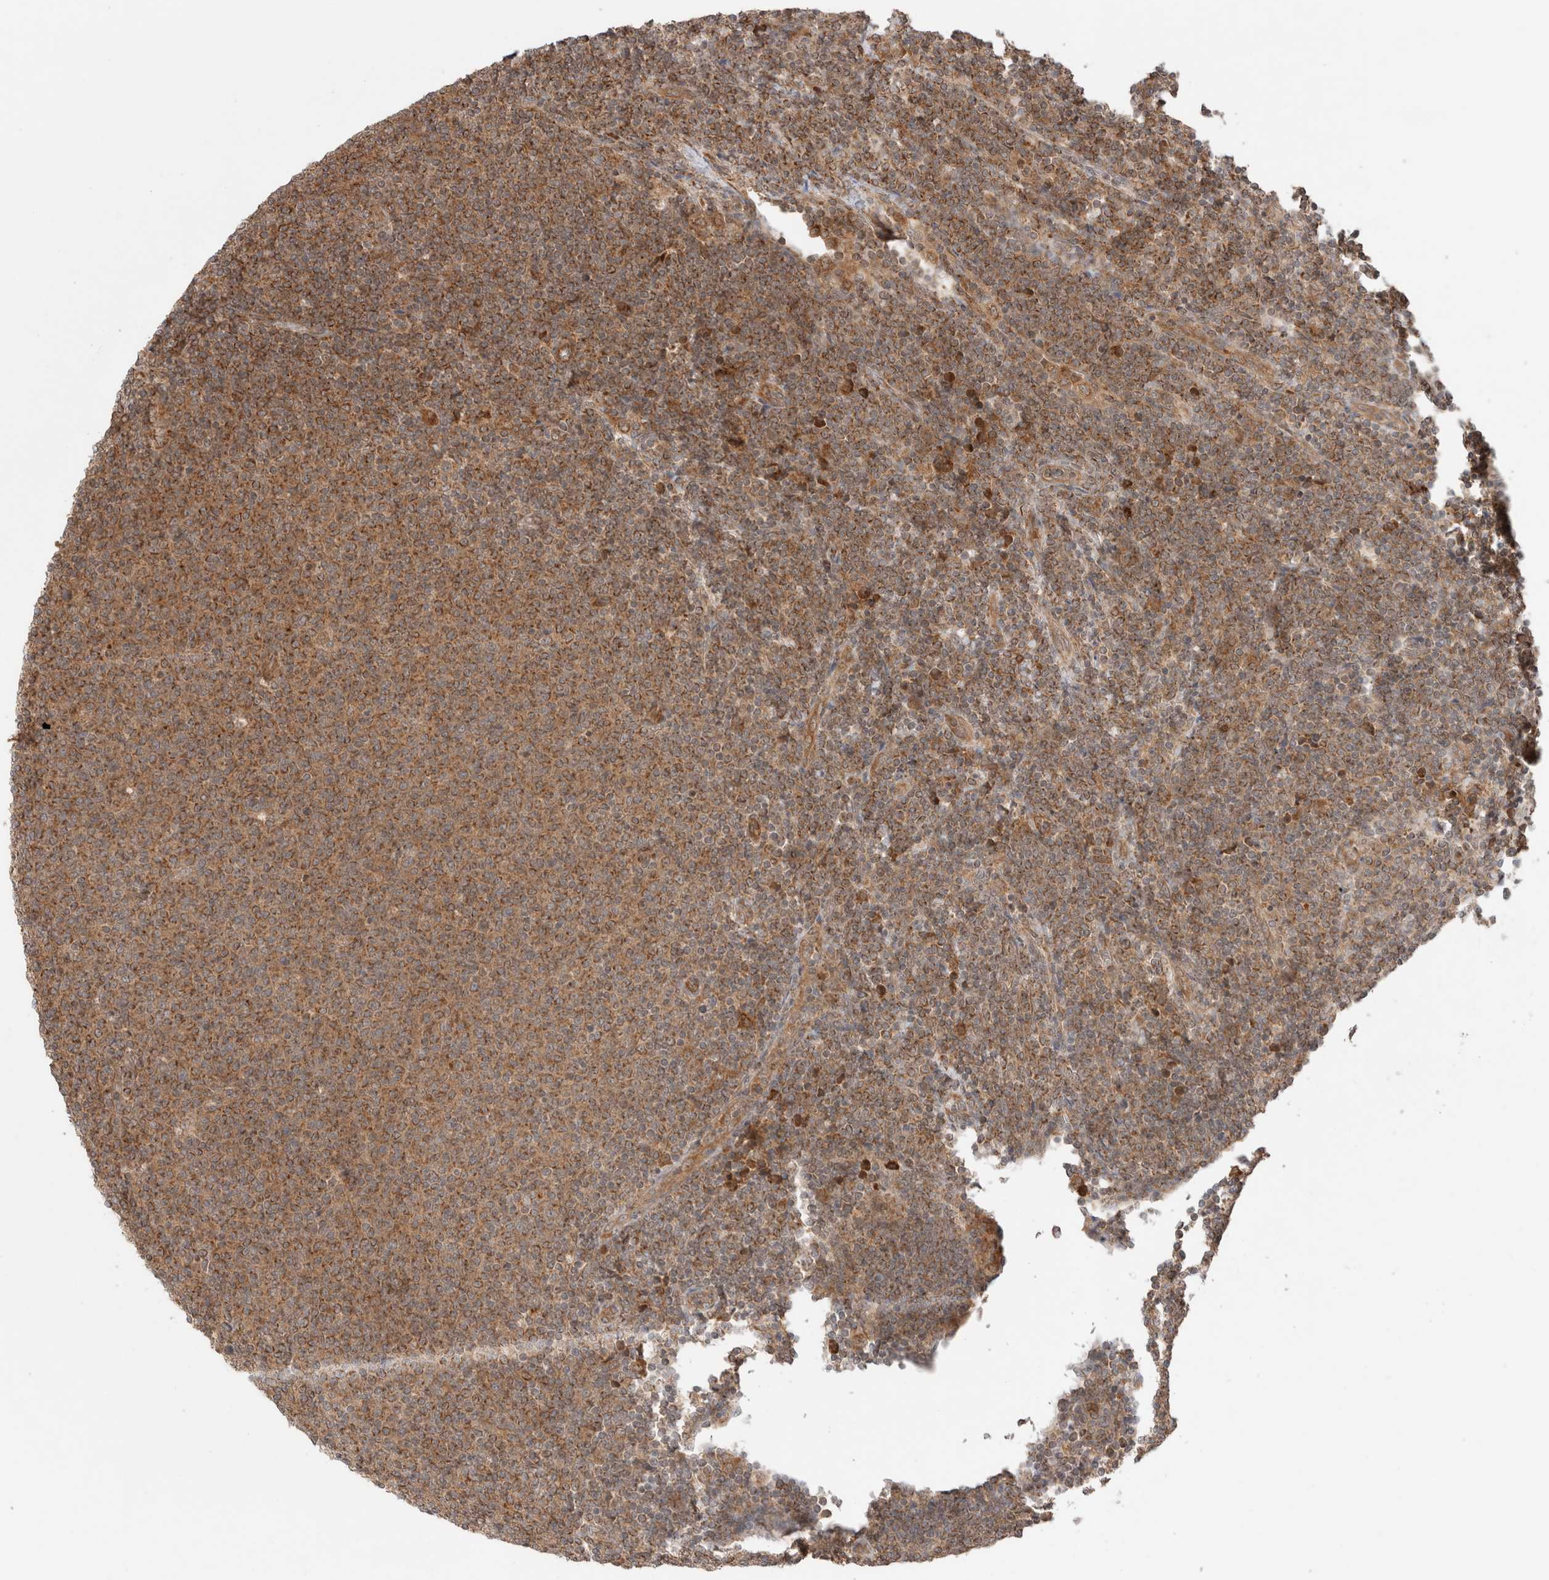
{"staining": {"intensity": "moderate", "quantity": ">75%", "location": "cytoplasmic/membranous"}, "tissue": "lymphoma", "cell_type": "Tumor cells", "image_type": "cancer", "snomed": [{"axis": "morphology", "description": "Malignant lymphoma, non-Hodgkin's type, Low grade"}, {"axis": "topography", "description": "Lymph node"}], "caption": "Lymphoma stained for a protein shows moderate cytoplasmic/membranous positivity in tumor cells. Ihc stains the protein of interest in brown and the nuclei are stained blue.", "gene": "ZNF649", "patient": {"sex": "male", "age": 66}}